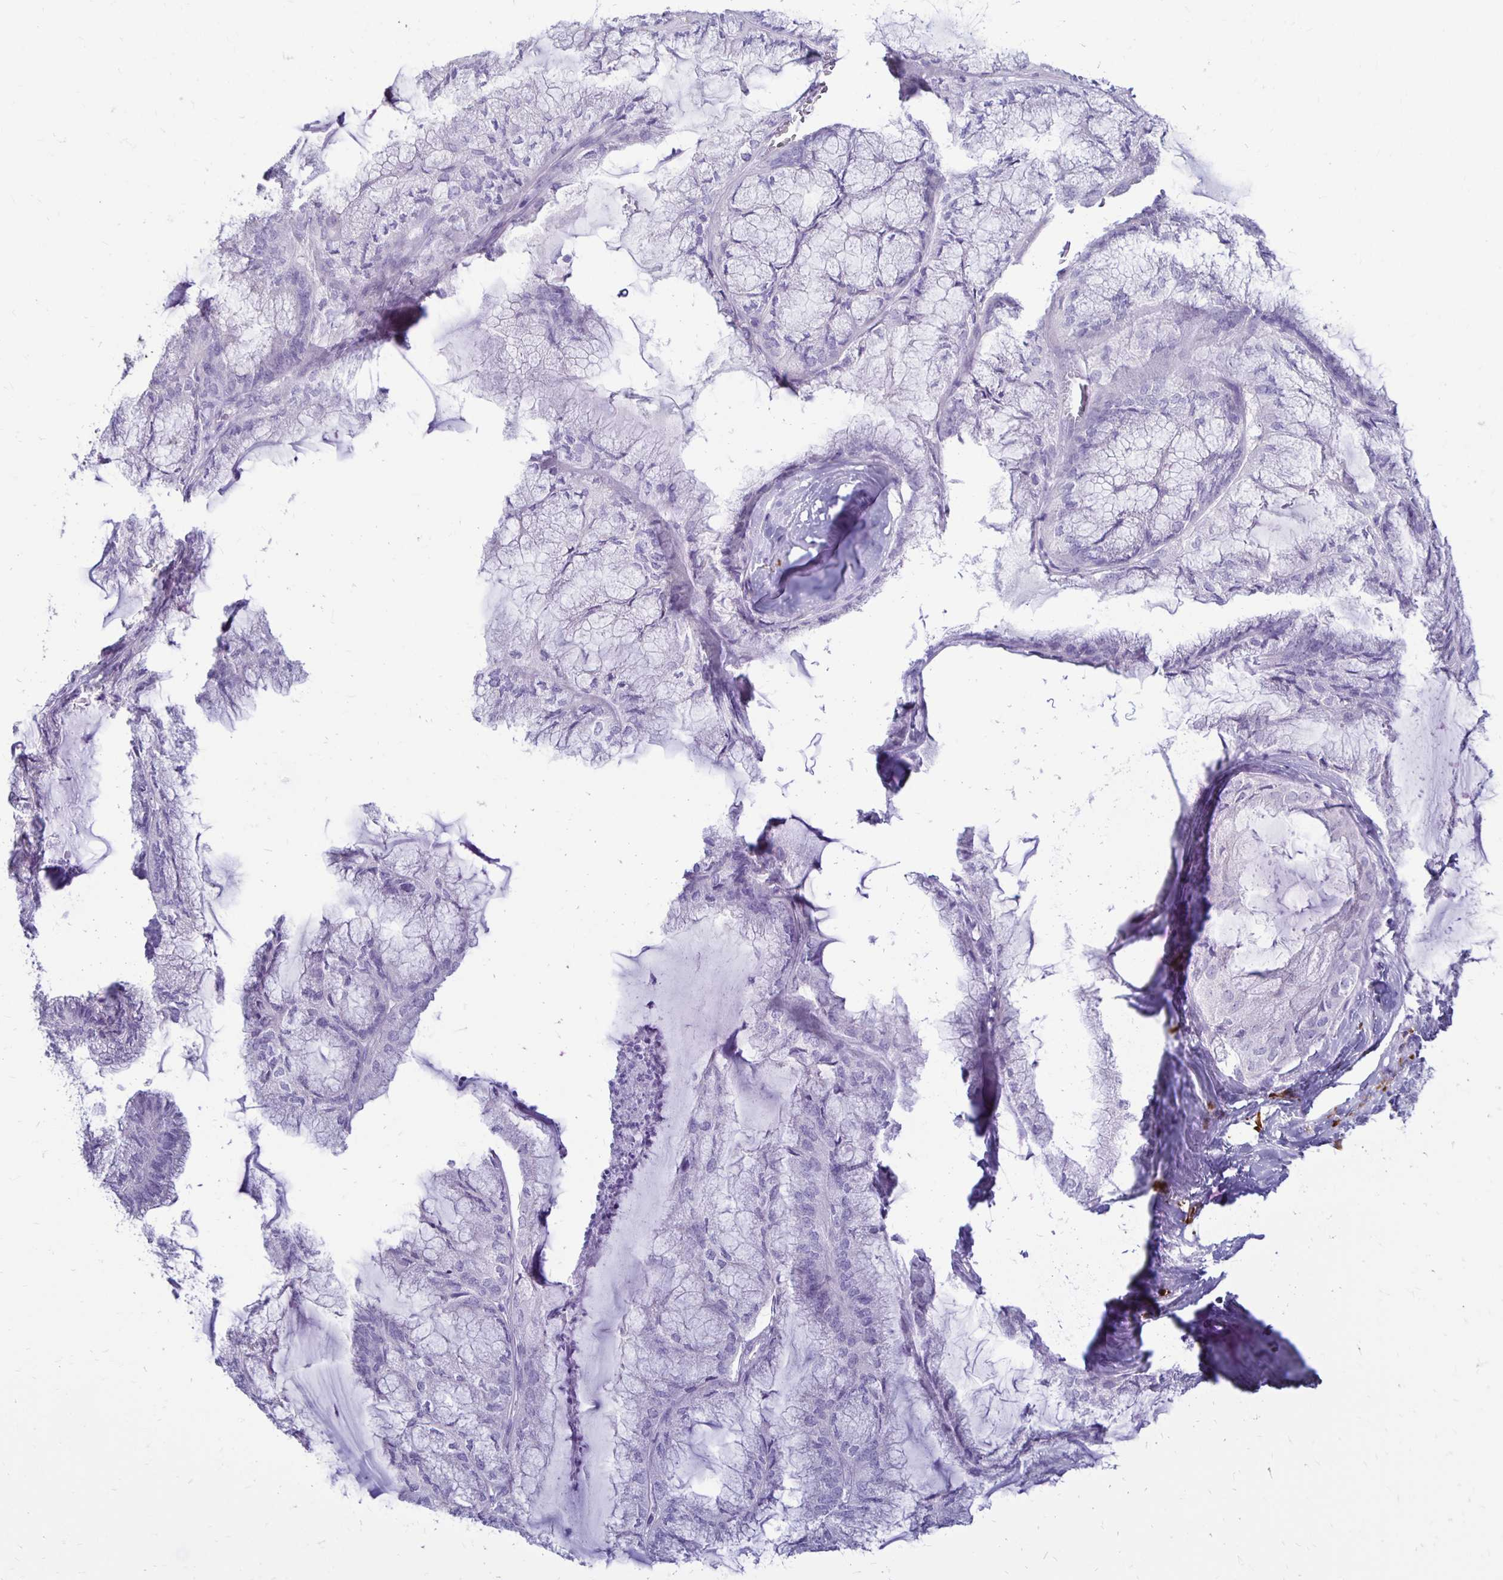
{"staining": {"intensity": "negative", "quantity": "none", "location": "none"}, "tissue": "endometrial cancer", "cell_type": "Tumor cells", "image_type": "cancer", "snomed": [{"axis": "morphology", "description": "Carcinoma, NOS"}, {"axis": "topography", "description": "Endometrium"}], "caption": "High magnification brightfield microscopy of endometrial carcinoma stained with DAB (brown) and counterstained with hematoxylin (blue): tumor cells show no significant expression.", "gene": "FNTB", "patient": {"sex": "female", "age": 62}}